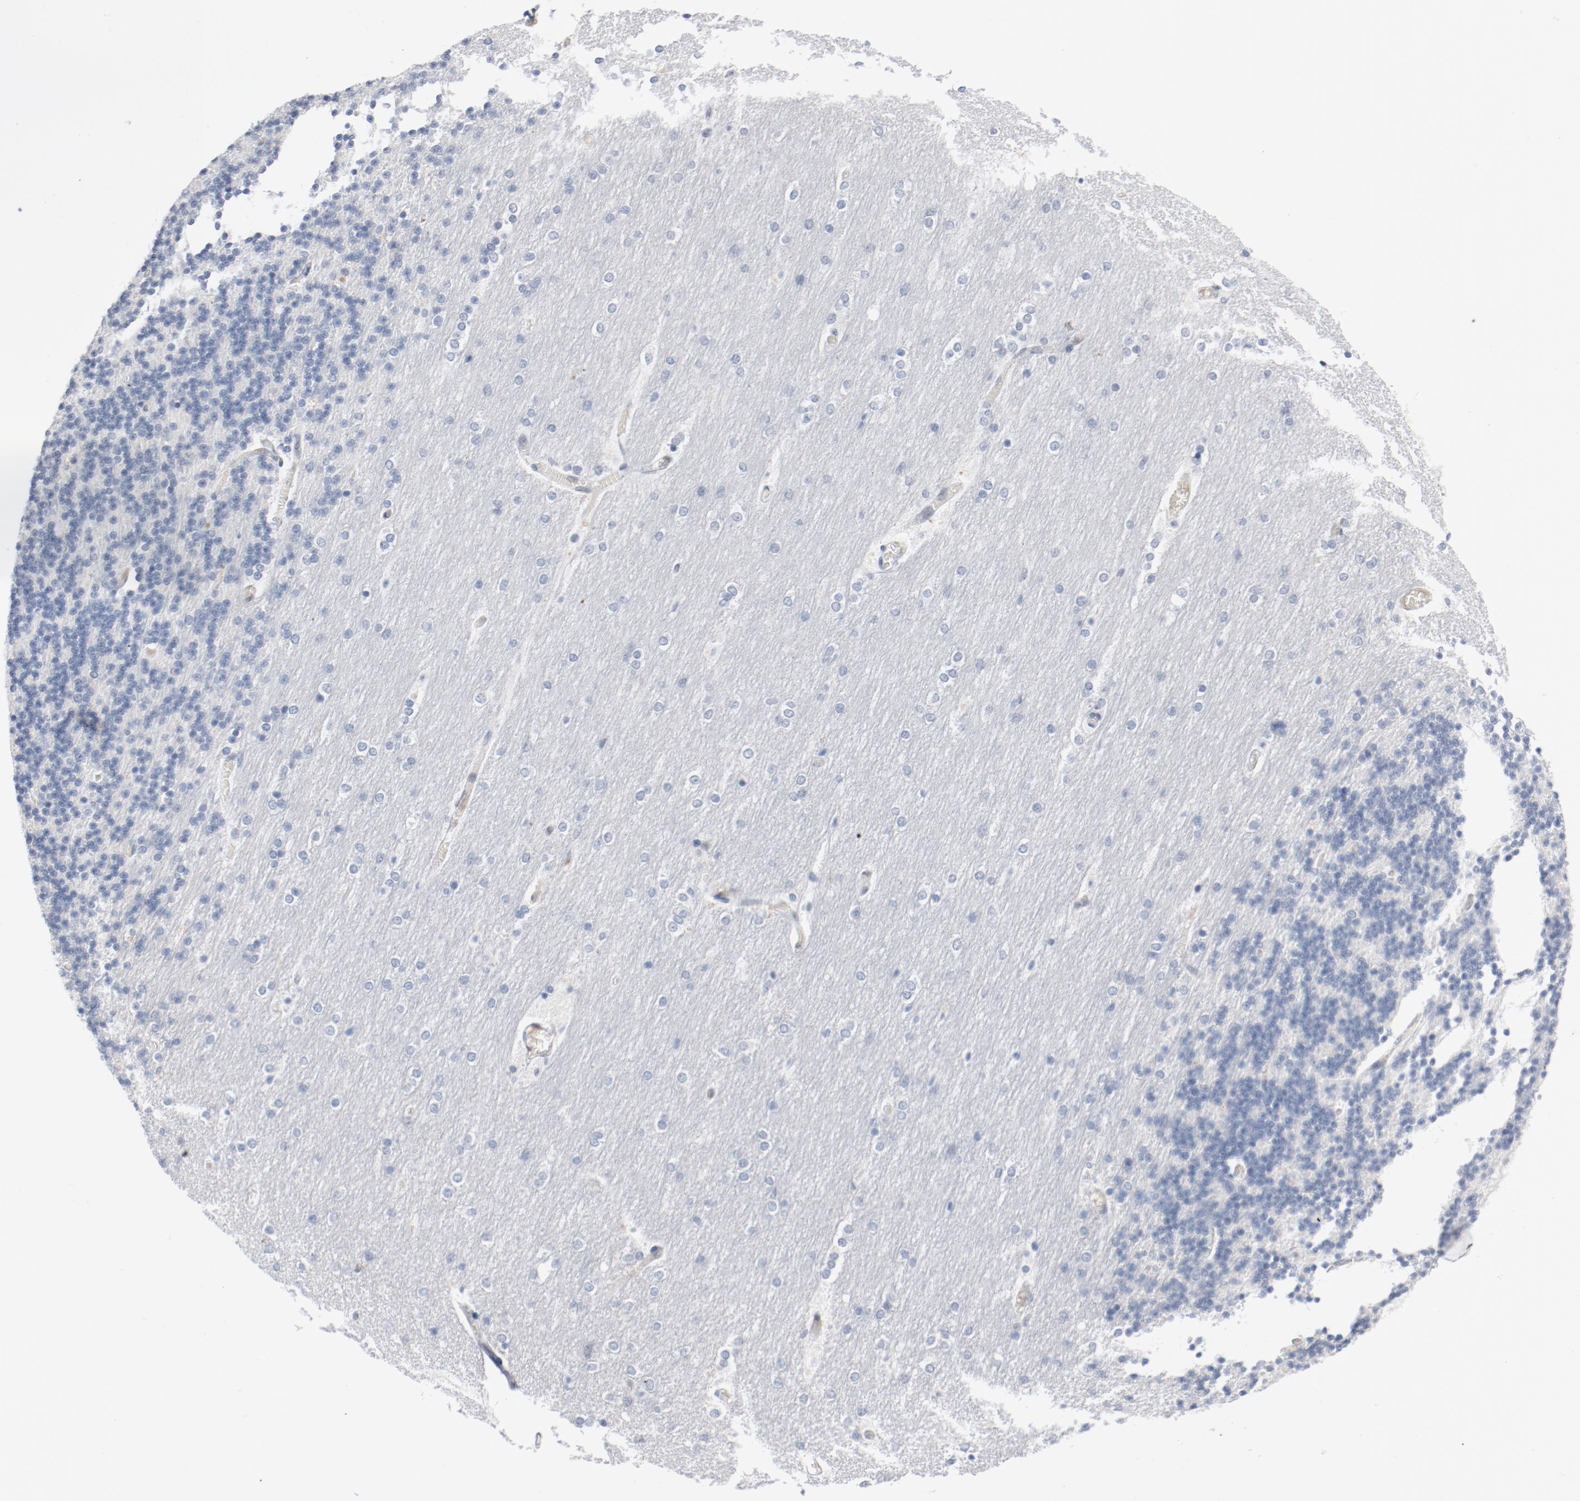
{"staining": {"intensity": "negative", "quantity": "none", "location": "none"}, "tissue": "cerebellum", "cell_type": "Cells in granular layer", "image_type": "normal", "snomed": [{"axis": "morphology", "description": "Normal tissue, NOS"}, {"axis": "topography", "description": "Cerebellum"}], "caption": "High power microscopy photomicrograph of an immunohistochemistry (IHC) histopathology image of benign cerebellum, revealing no significant staining in cells in granular layer.", "gene": "ENSG00000285708", "patient": {"sex": "female", "age": 54}}